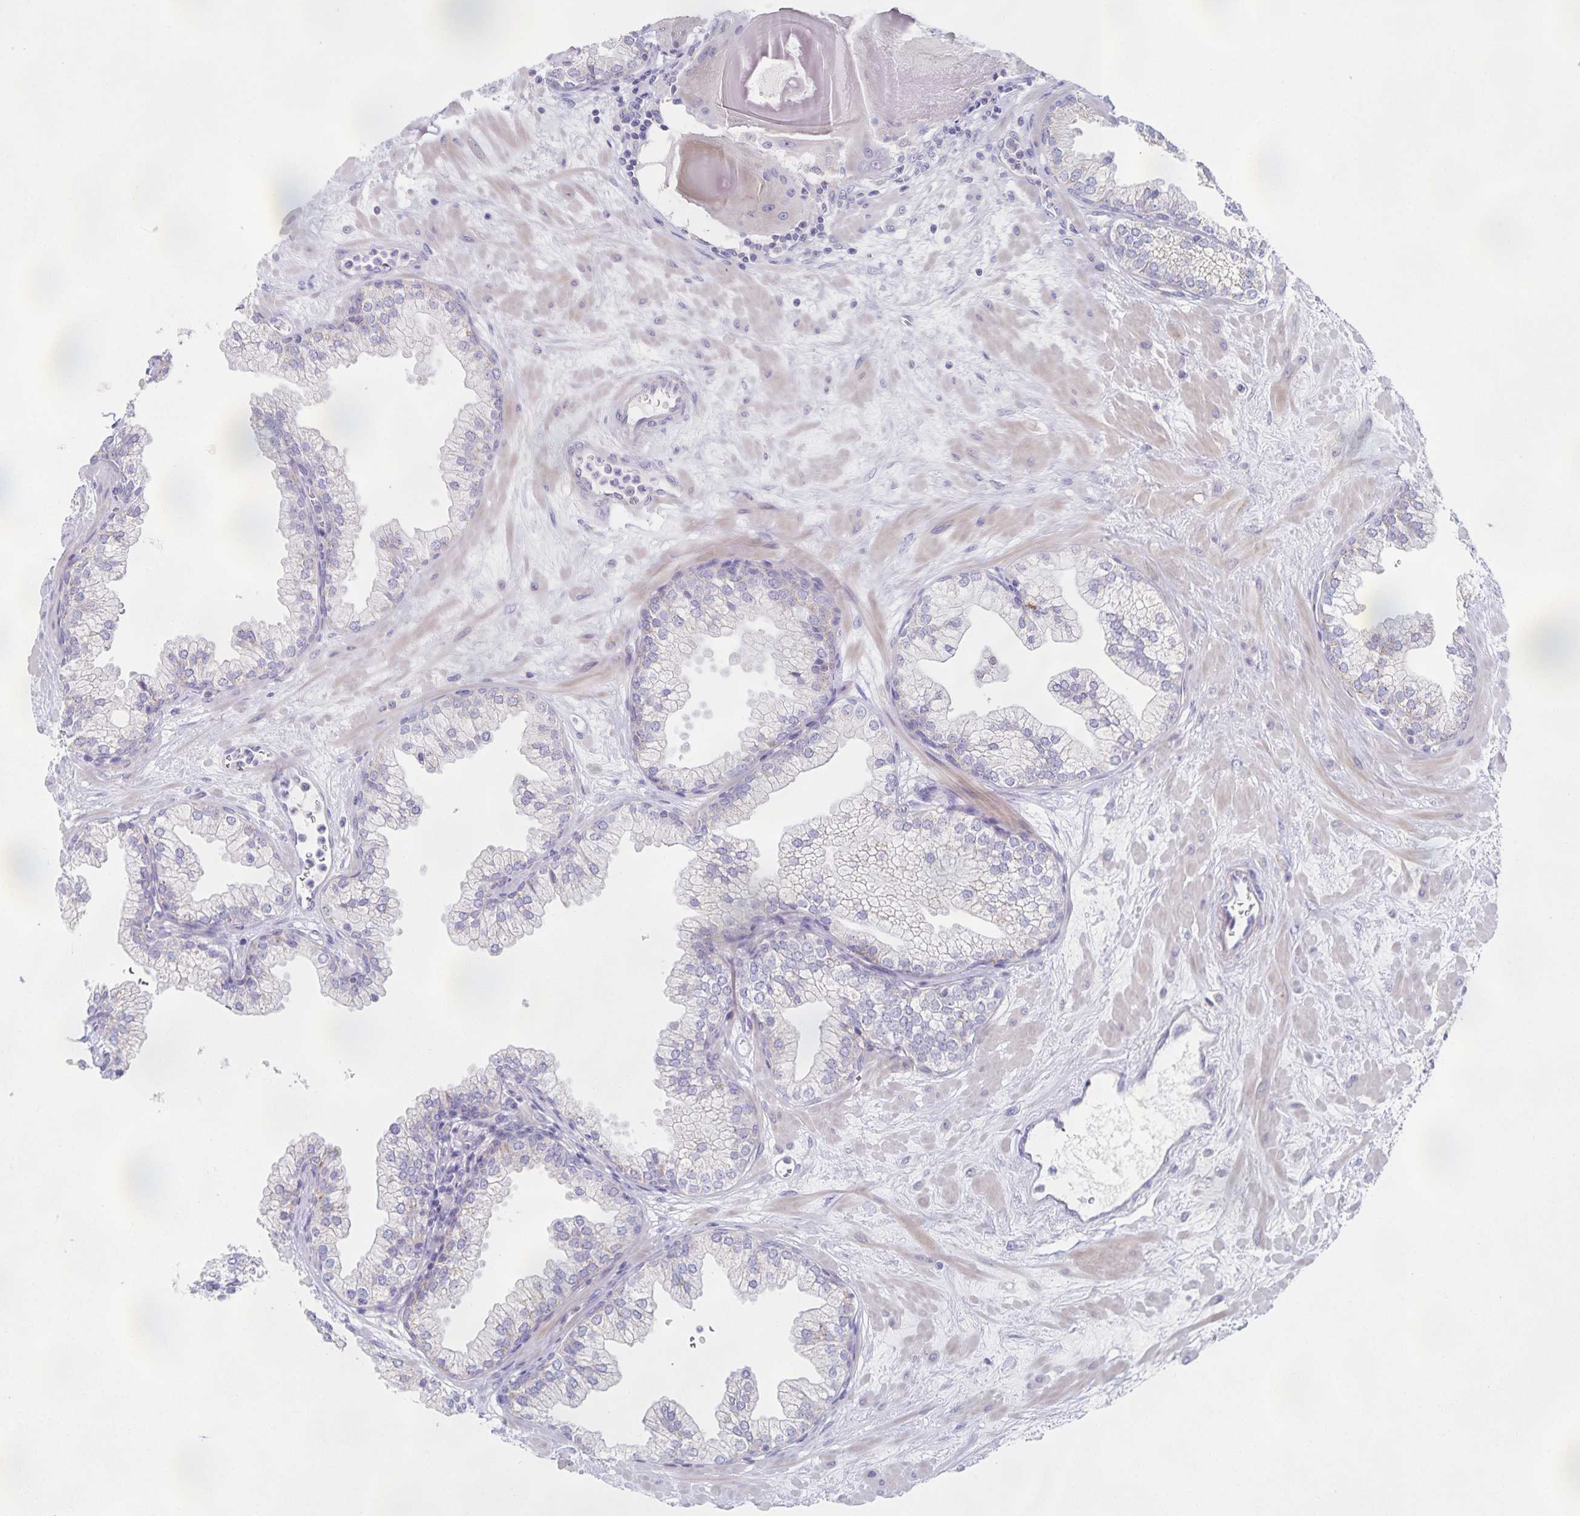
{"staining": {"intensity": "negative", "quantity": "none", "location": "none"}, "tissue": "prostate", "cell_type": "Glandular cells", "image_type": "normal", "snomed": [{"axis": "morphology", "description": "Normal tissue, NOS"}, {"axis": "topography", "description": "Prostate"}, {"axis": "topography", "description": "Peripheral nerve tissue"}], "caption": "A photomicrograph of prostate stained for a protein exhibits no brown staining in glandular cells. (DAB immunohistochemistry (IHC), high magnification).", "gene": "CENPH", "patient": {"sex": "male", "age": 61}}